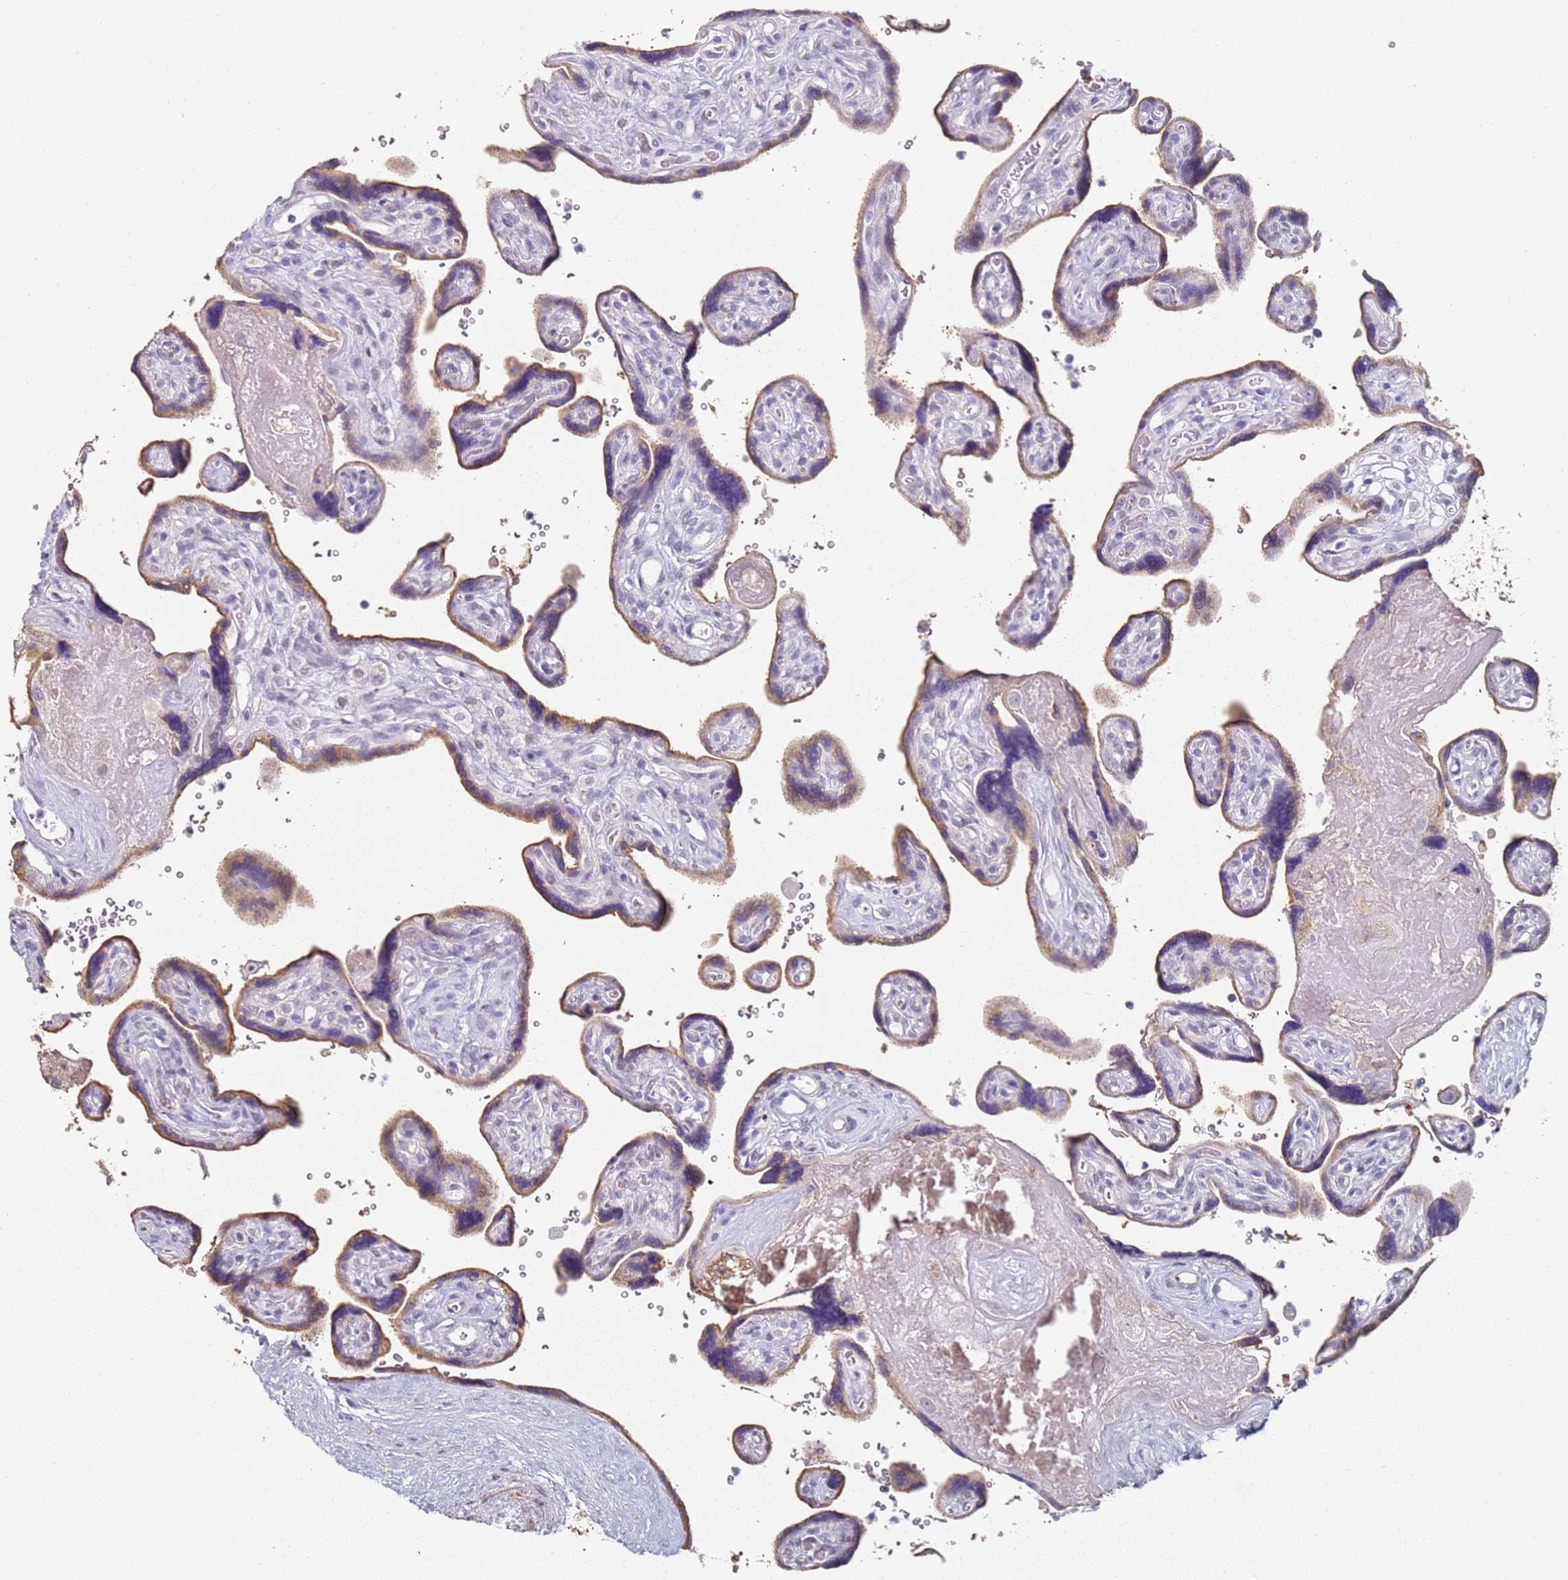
{"staining": {"intensity": "moderate", "quantity": "25%-75%", "location": "cytoplasmic/membranous,nuclear"}, "tissue": "placenta", "cell_type": "Decidual cells", "image_type": "normal", "snomed": [{"axis": "morphology", "description": "Normal tissue, NOS"}, {"axis": "topography", "description": "Placenta"}], "caption": "A high-resolution micrograph shows immunohistochemistry staining of normal placenta, which reveals moderate cytoplasmic/membranous,nuclear positivity in about 25%-75% of decidual cells. (Brightfield microscopy of DAB IHC at high magnification).", "gene": "DNAH11", "patient": {"sex": "female", "age": 39}}